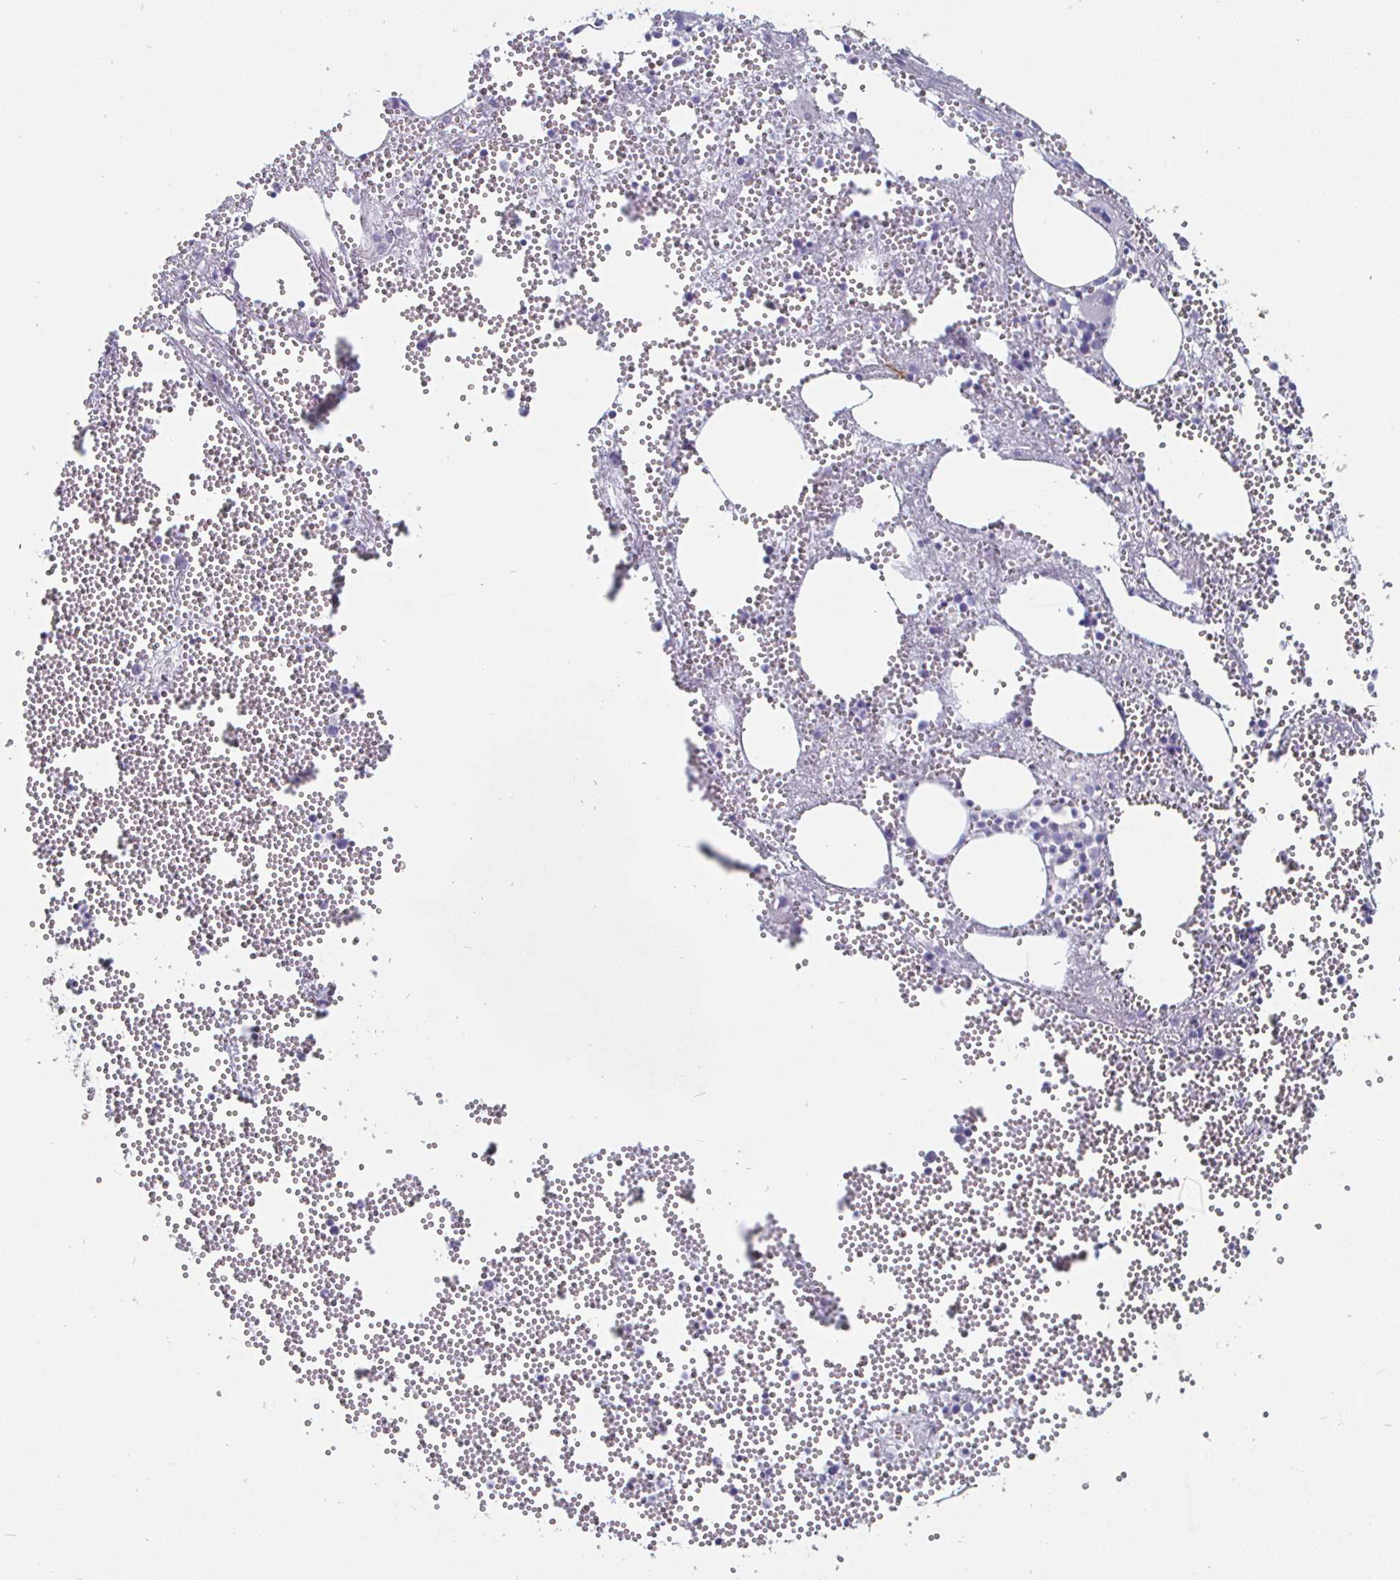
{"staining": {"intensity": "negative", "quantity": "none", "location": "none"}, "tissue": "bone marrow", "cell_type": "Hematopoietic cells", "image_type": "normal", "snomed": [{"axis": "morphology", "description": "Normal tissue, NOS"}, {"axis": "topography", "description": "Bone marrow"}], "caption": "Immunohistochemical staining of unremarkable bone marrow reveals no significant staining in hematopoietic cells. The staining was performed using DAB (3,3'-diaminobenzidine) to visualize the protein expression in brown, while the nuclei were stained in blue with hematoxylin (Magnification: 20x).", "gene": "ENPP1", "patient": {"sex": "female", "age": 80}}